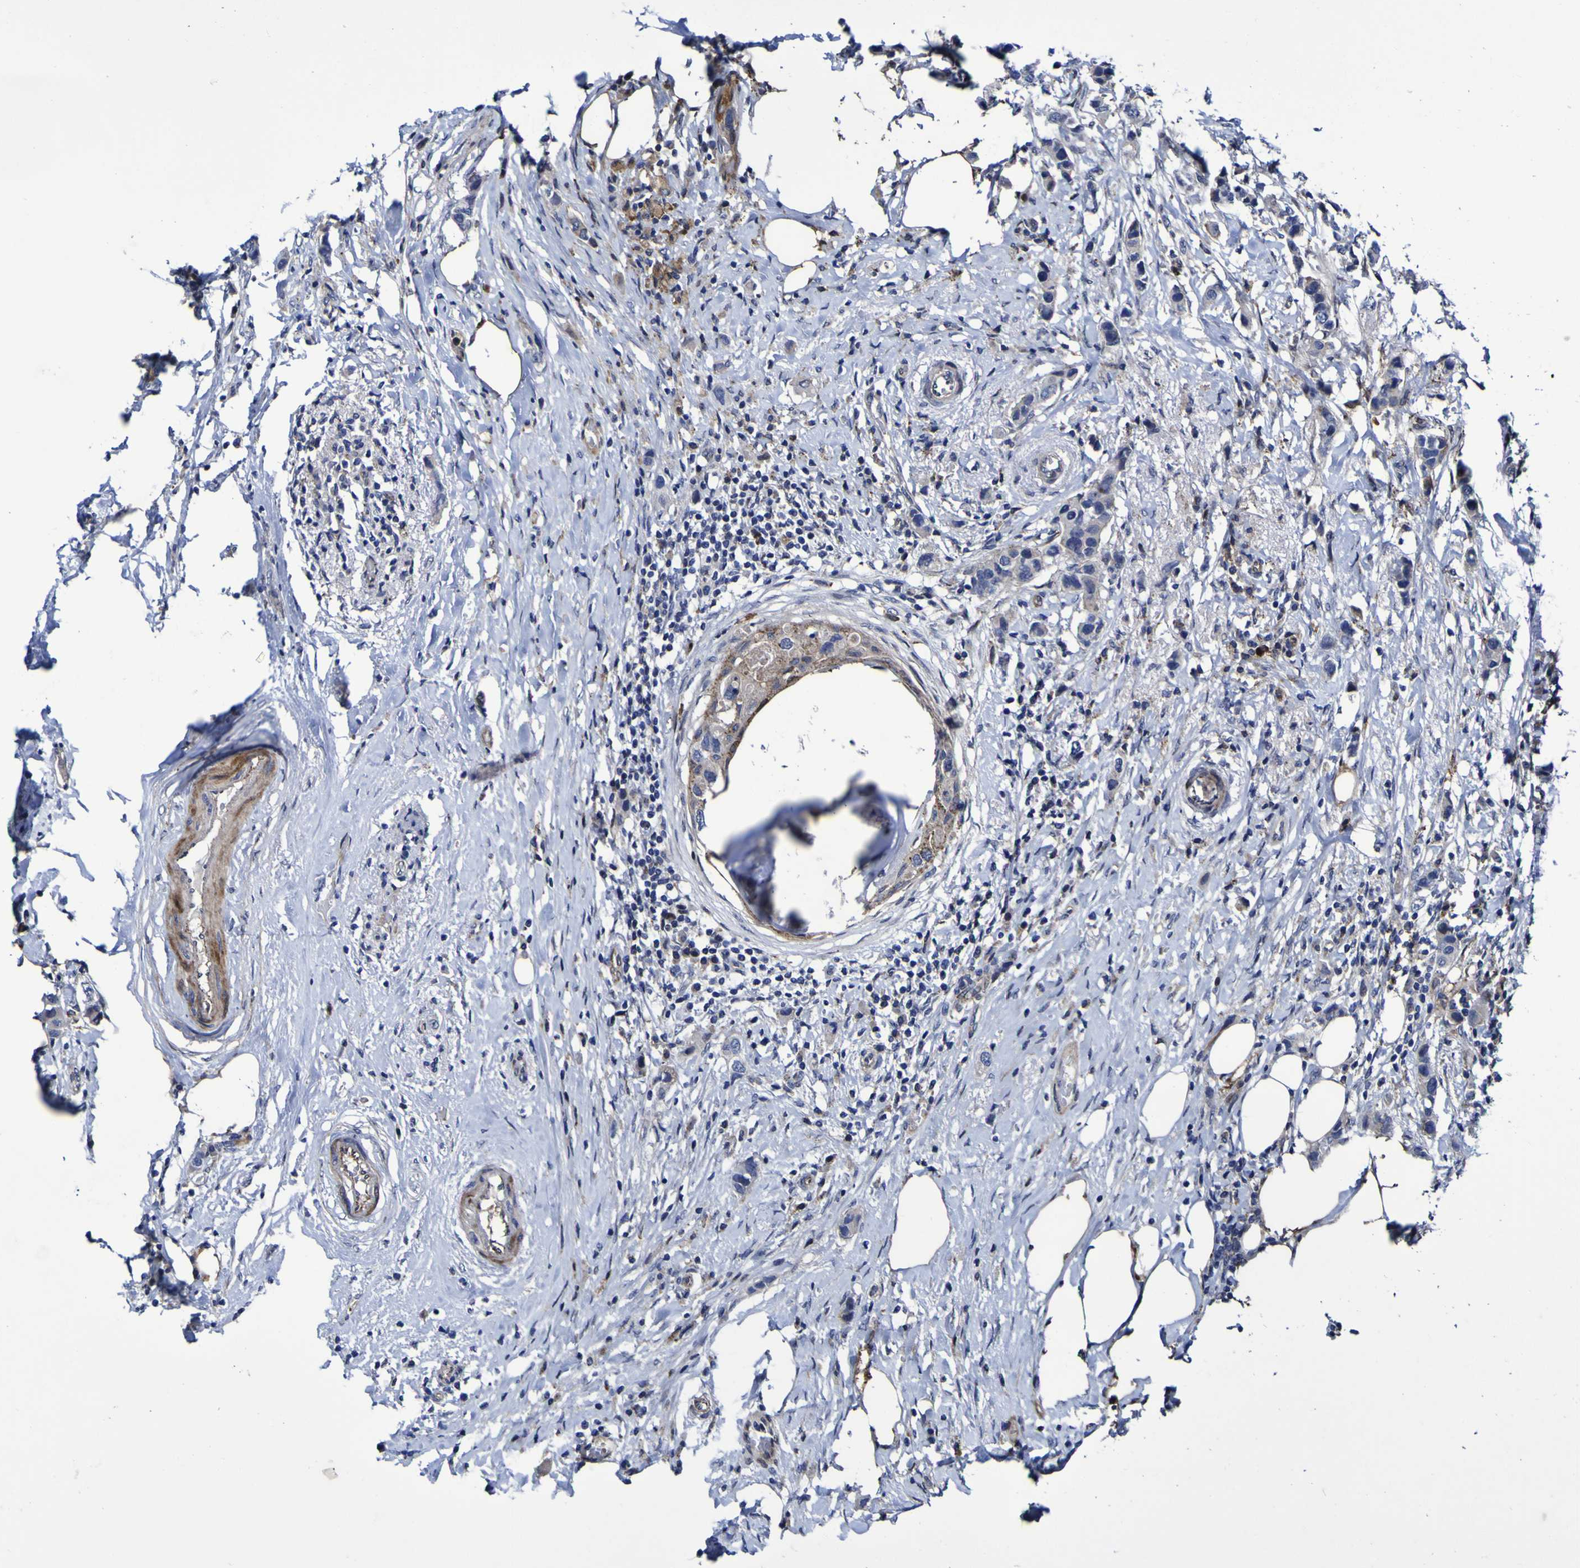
{"staining": {"intensity": "weak", "quantity": ">75%", "location": "cytoplasmic/membranous"}, "tissue": "breast cancer", "cell_type": "Tumor cells", "image_type": "cancer", "snomed": [{"axis": "morphology", "description": "Normal tissue, NOS"}, {"axis": "morphology", "description": "Duct carcinoma"}, {"axis": "topography", "description": "Breast"}], "caption": "Tumor cells show low levels of weak cytoplasmic/membranous positivity in about >75% of cells in human breast cancer (infiltrating ductal carcinoma). (IHC, brightfield microscopy, high magnification).", "gene": "MGLL", "patient": {"sex": "female", "age": 50}}